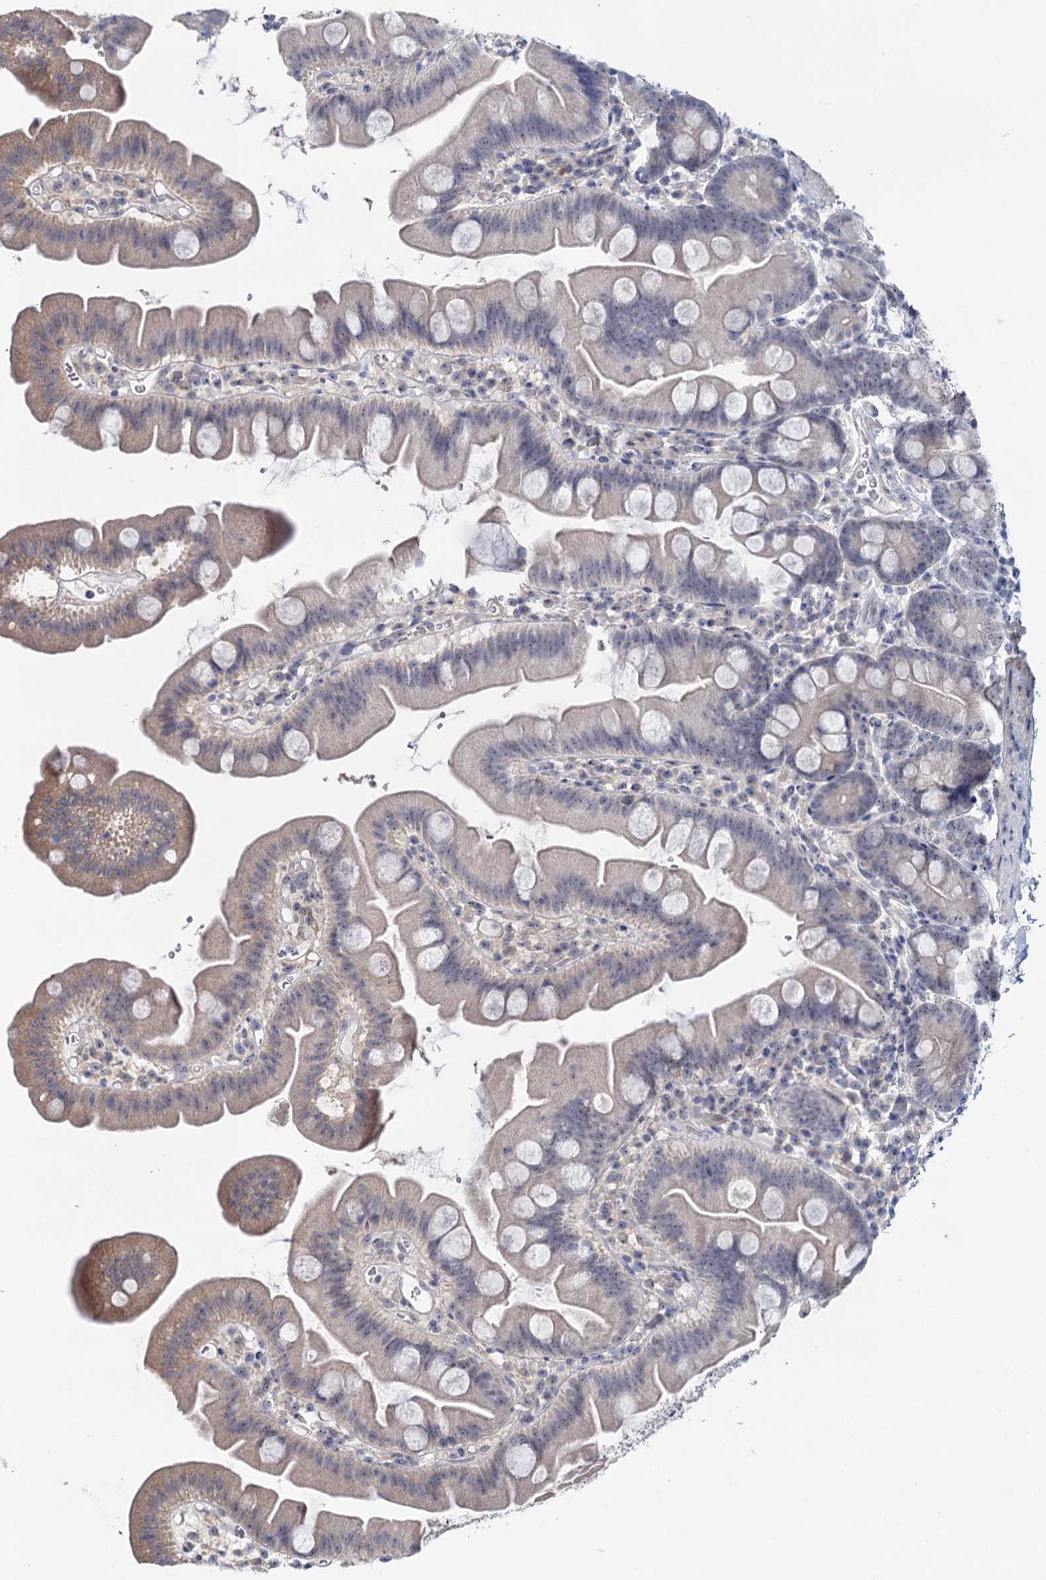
{"staining": {"intensity": "negative", "quantity": "none", "location": "none"}, "tissue": "small intestine", "cell_type": "Glandular cells", "image_type": "normal", "snomed": [{"axis": "morphology", "description": "Normal tissue, NOS"}, {"axis": "topography", "description": "Small intestine"}], "caption": "Glandular cells are negative for brown protein staining in unremarkable small intestine. (Immunohistochemistry, brightfield microscopy, high magnification).", "gene": "SFN", "patient": {"sex": "female", "age": 68}}